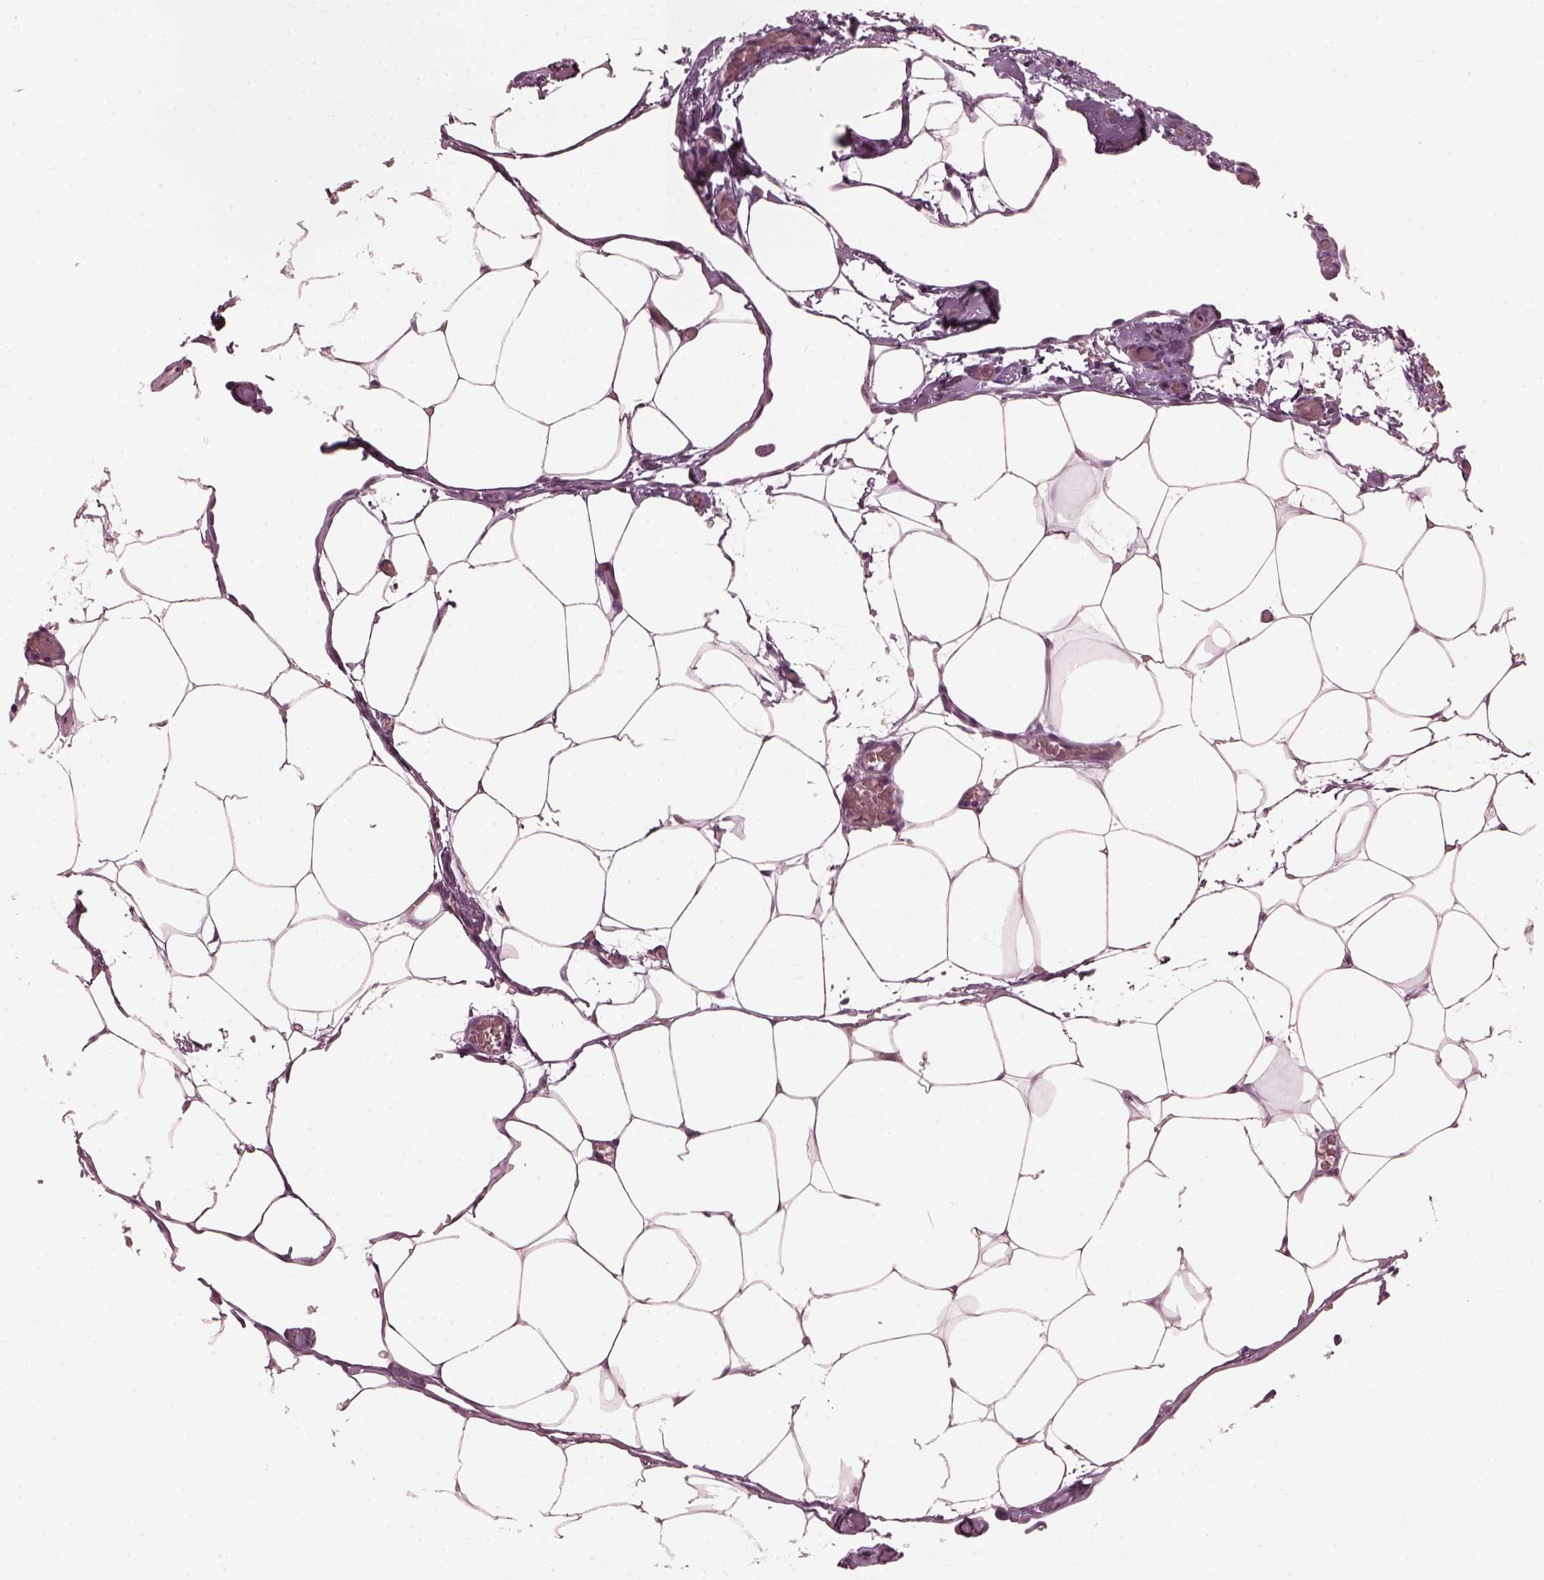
{"staining": {"intensity": "negative", "quantity": "none", "location": "none"}, "tissue": "adipose tissue", "cell_type": "Adipocytes", "image_type": "normal", "snomed": [{"axis": "morphology", "description": "Normal tissue, NOS"}, {"axis": "topography", "description": "Adipose tissue"}], "caption": "The image exhibits no significant staining in adipocytes of adipose tissue. (DAB (3,3'-diaminobenzidine) immunohistochemistry with hematoxylin counter stain).", "gene": "KRT79", "patient": {"sex": "male", "age": 57}}